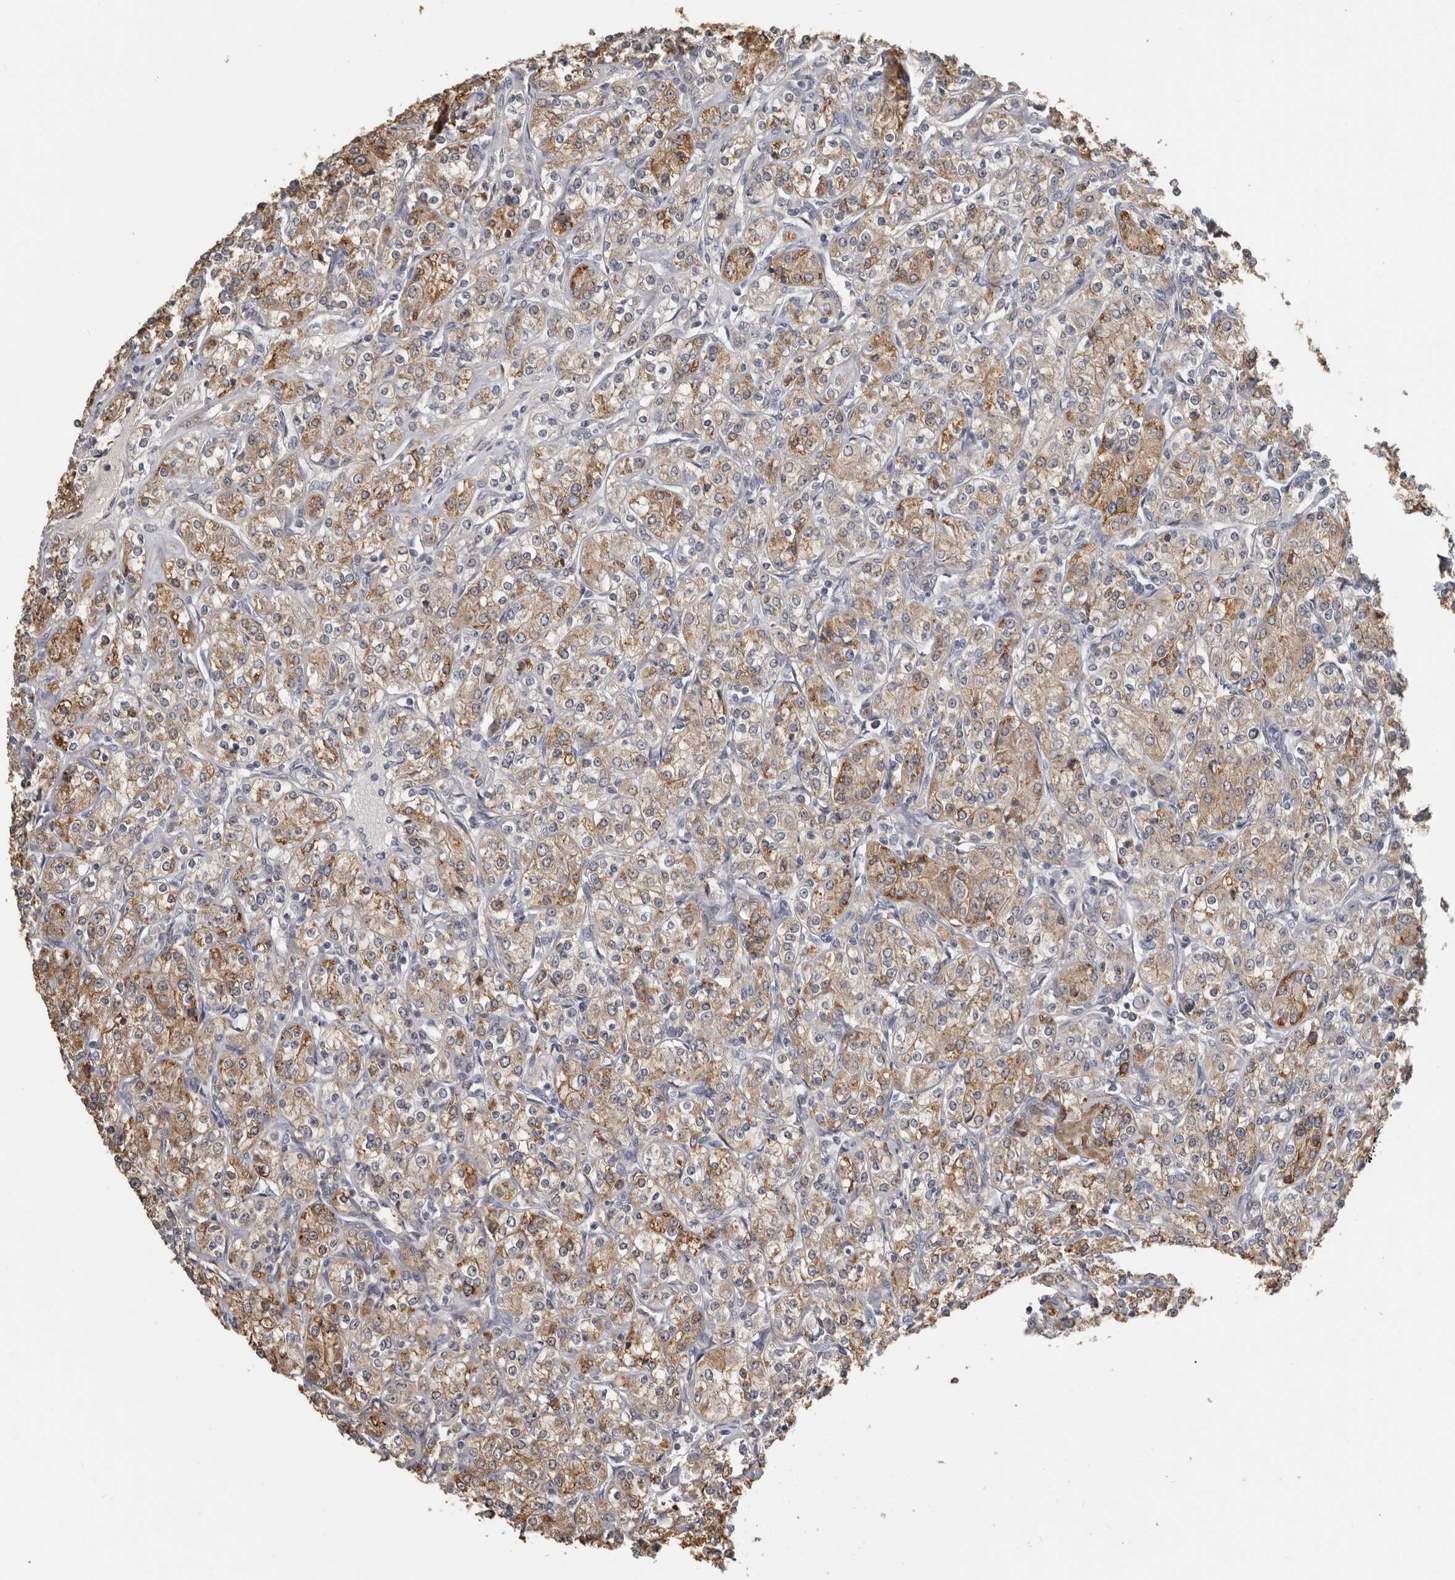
{"staining": {"intensity": "moderate", "quantity": ">75%", "location": "cytoplasmic/membranous"}, "tissue": "renal cancer", "cell_type": "Tumor cells", "image_type": "cancer", "snomed": [{"axis": "morphology", "description": "Adenocarcinoma, NOS"}, {"axis": "topography", "description": "Kidney"}], "caption": "There is medium levels of moderate cytoplasmic/membranous staining in tumor cells of renal cancer (adenocarcinoma), as demonstrated by immunohistochemical staining (brown color).", "gene": "KCNJ8", "patient": {"sex": "male", "age": 77}}